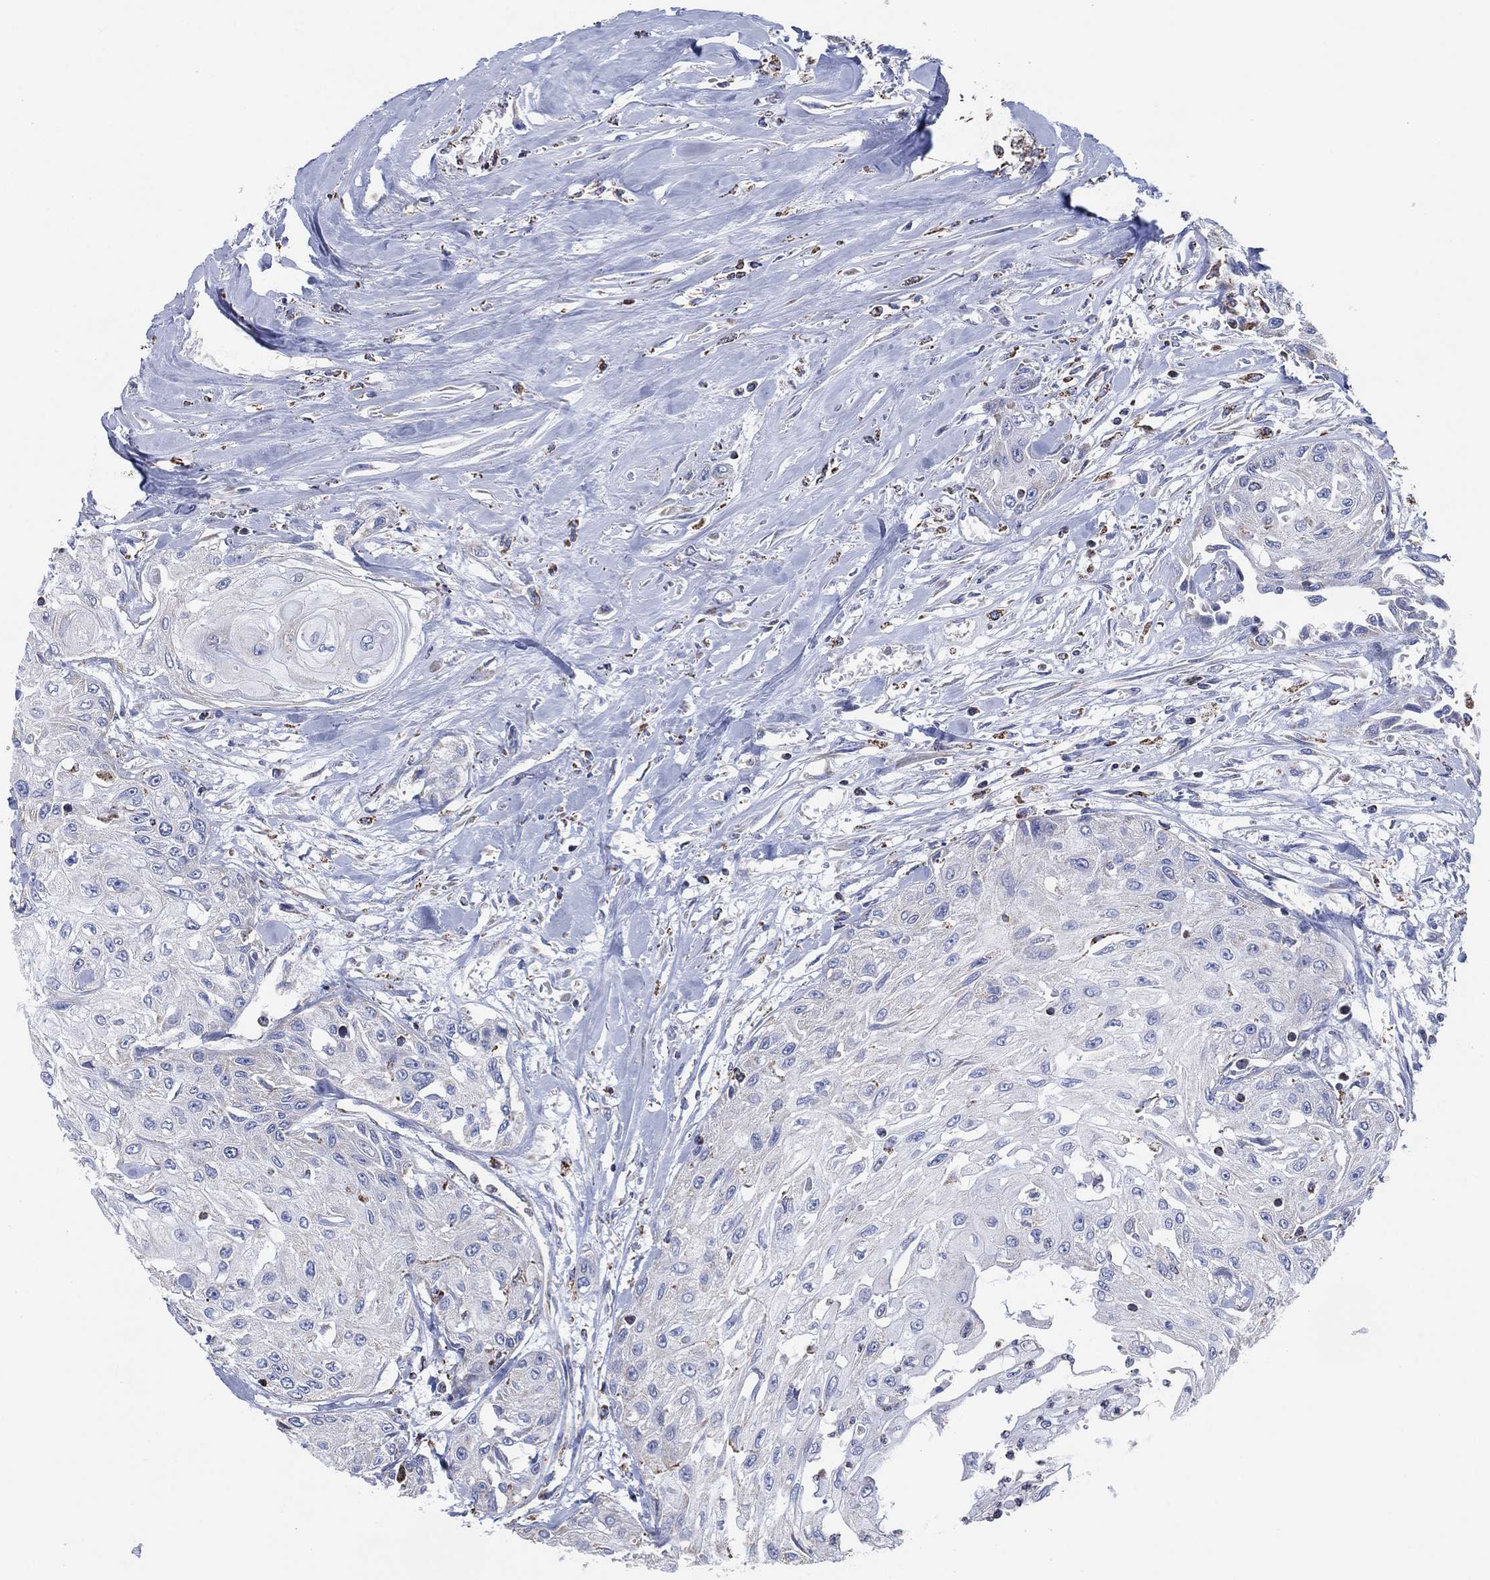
{"staining": {"intensity": "negative", "quantity": "none", "location": "none"}, "tissue": "head and neck cancer", "cell_type": "Tumor cells", "image_type": "cancer", "snomed": [{"axis": "morphology", "description": "Normal tissue, NOS"}, {"axis": "morphology", "description": "Squamous cell carcinoma, NOS"}, {"axis": "topography", "description": "Oral tissue"}, {"axis": "topography", "description": "Peripheral nerve tissue"}, {"axis": "topography", "description": "Head-Neck"}], "caption": "Immunohistochemistry image of neoplastic tissue: head and neck cancer (squamous cell carcinoma) stained with DAB (3,3'-diaminobenzidine) displays no significant protein expression in tumor cells. (DAB (3,3'-diaminobenzidine) immunohistochemistry (IHC) visualized using brightfield microscopy, high magnification).", "gene": "CFTR", "patient": {"sex": "female", "age": 59}}